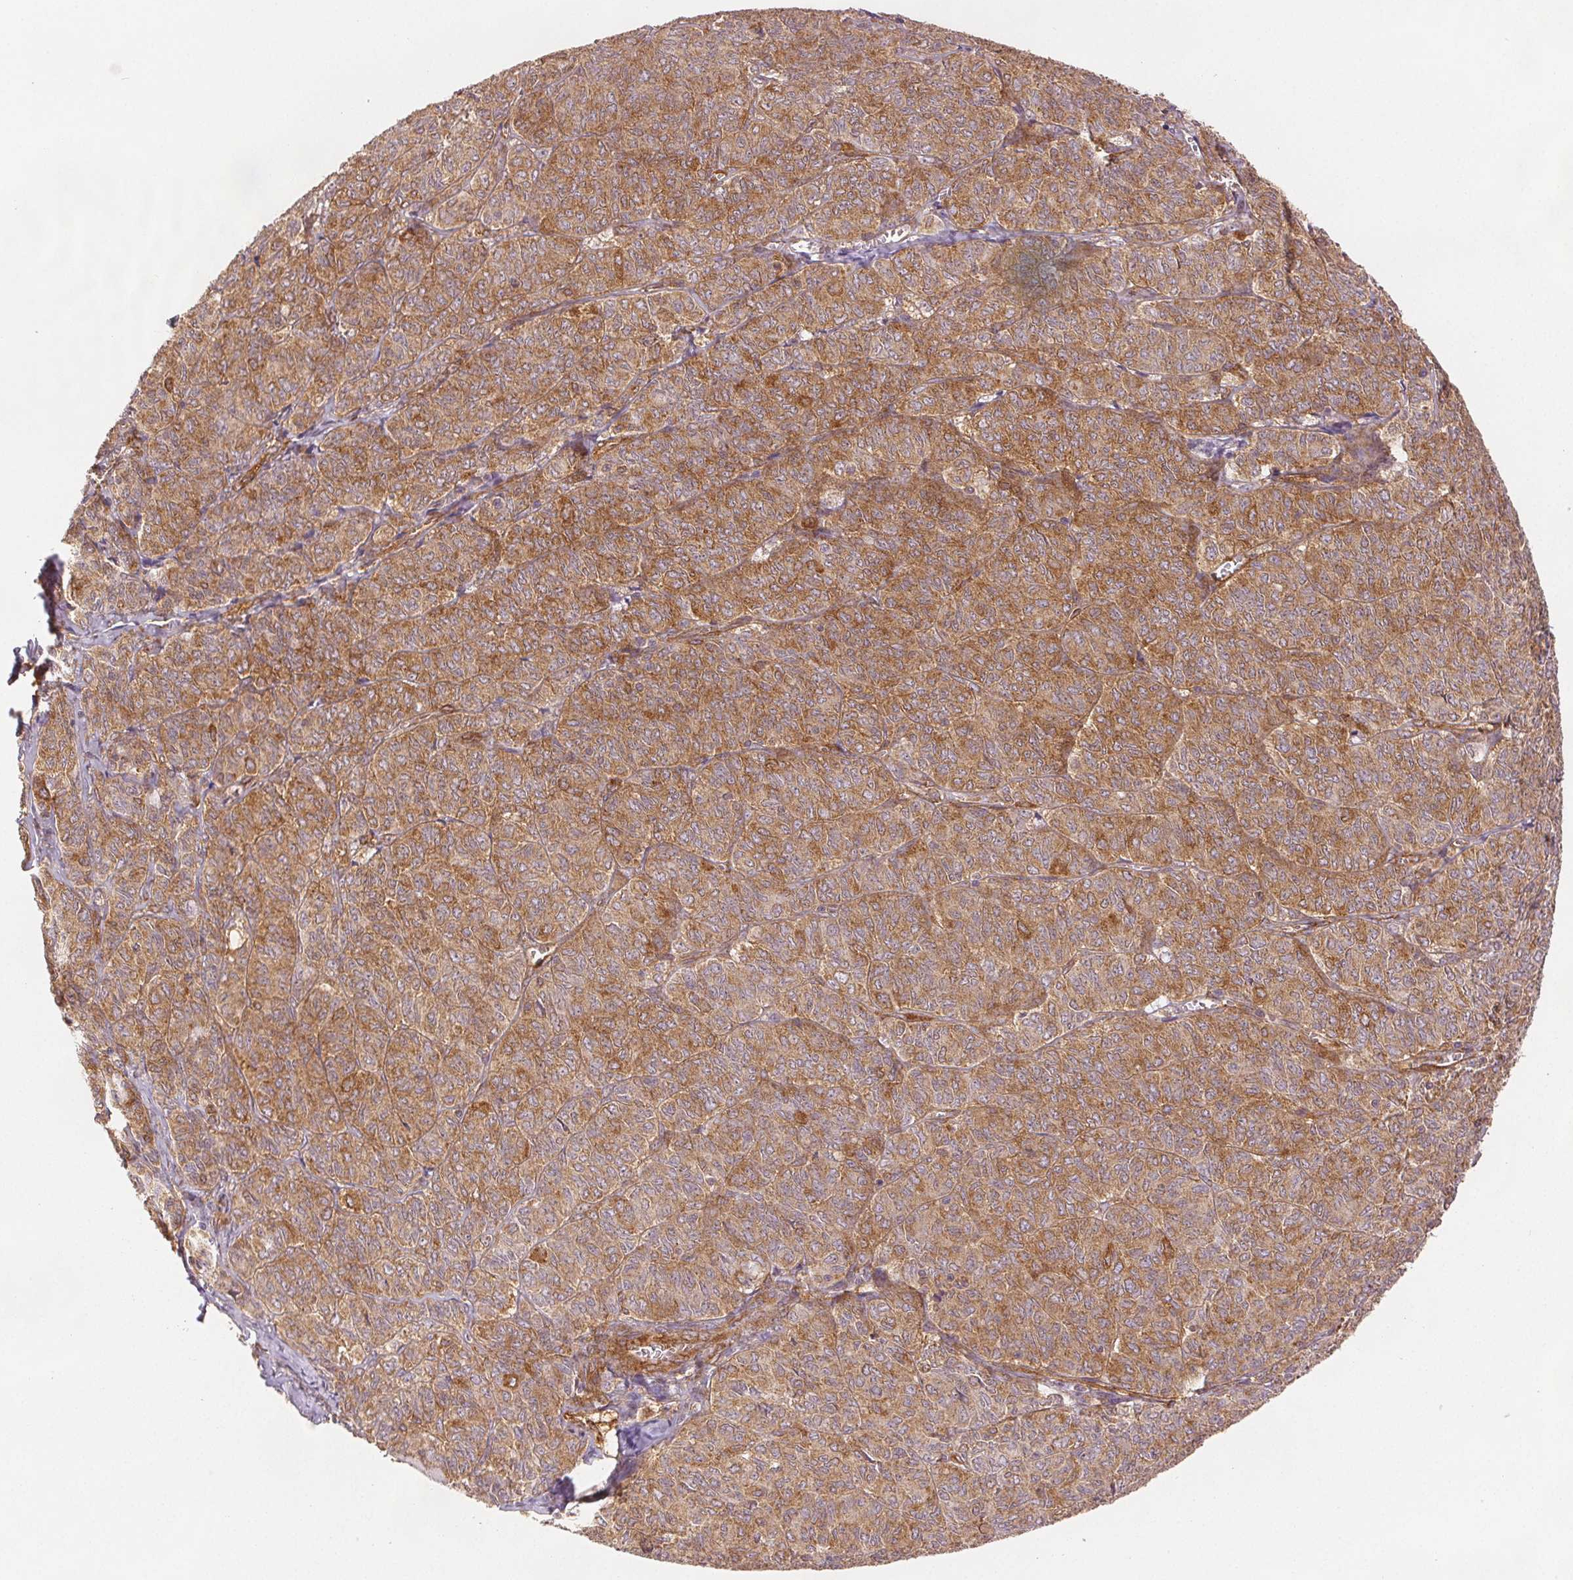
{"staining": {"intensity": "moderate", "quantity": ">75%", "location": "cytoplasmic/membranous"}, "tissue": "ovarian cancer", "cell_type": "Tumor cells", "image_type": "cancer", "snomed": [{"axis": "morphology", "description": "Carcinoma, endometroid"}, {"axis": "topography", "description": "Ovary"}], "caption": "The immunohistochemical stain shows moderate cytoplasmic/membranous expression in tumor cells of ovarian cancer tissue. (DAB (3,3'-diaminobenzidine) IHC, brown staining for protein, blue staining for nuclei).", "gene": "DIAPH2", "patient": {"sex": "female", "age": 80}}